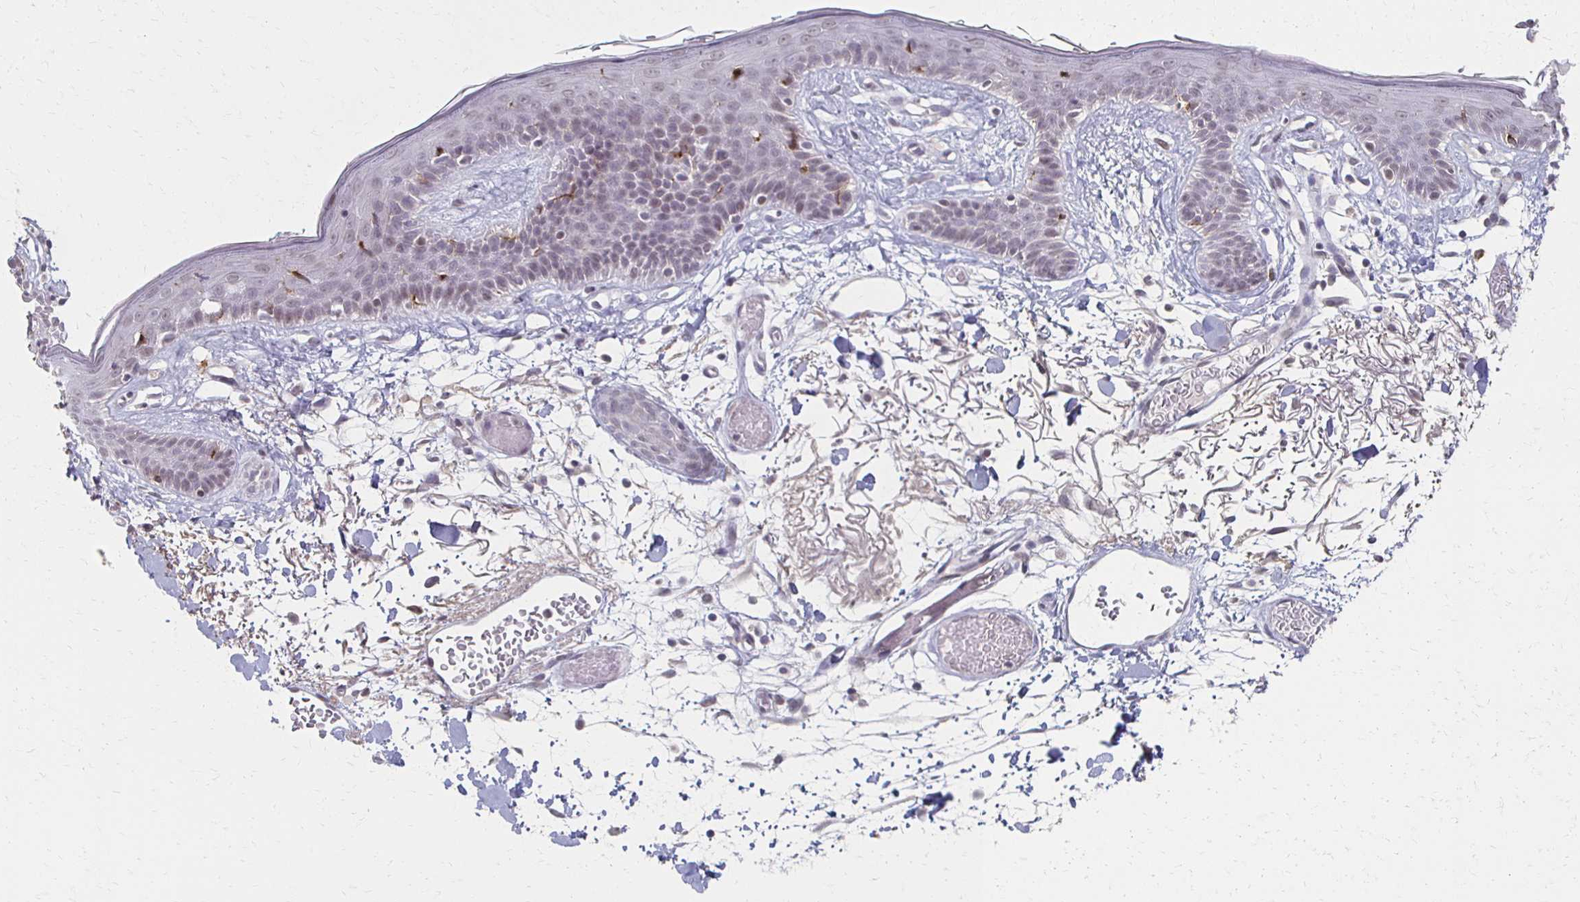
{"staining": {"intensity": "negative", "quantity": "none", "location": "none"}, "tissue": "skin", "cell_type": "Fibroblasts", "image_type": "normal", "snomed": [{"axis": "morphology", "description": "Normal tissue, NOS"}, {"axis": "topography", "description": "Skin"}], "caption": "An immunohistochemistry (IHC) photomicrograph of benign skin is shown. There is no staining in fibroblasts of skin.", "gene": "DAB1", "patient": {"sex": "male", "age": 79}}